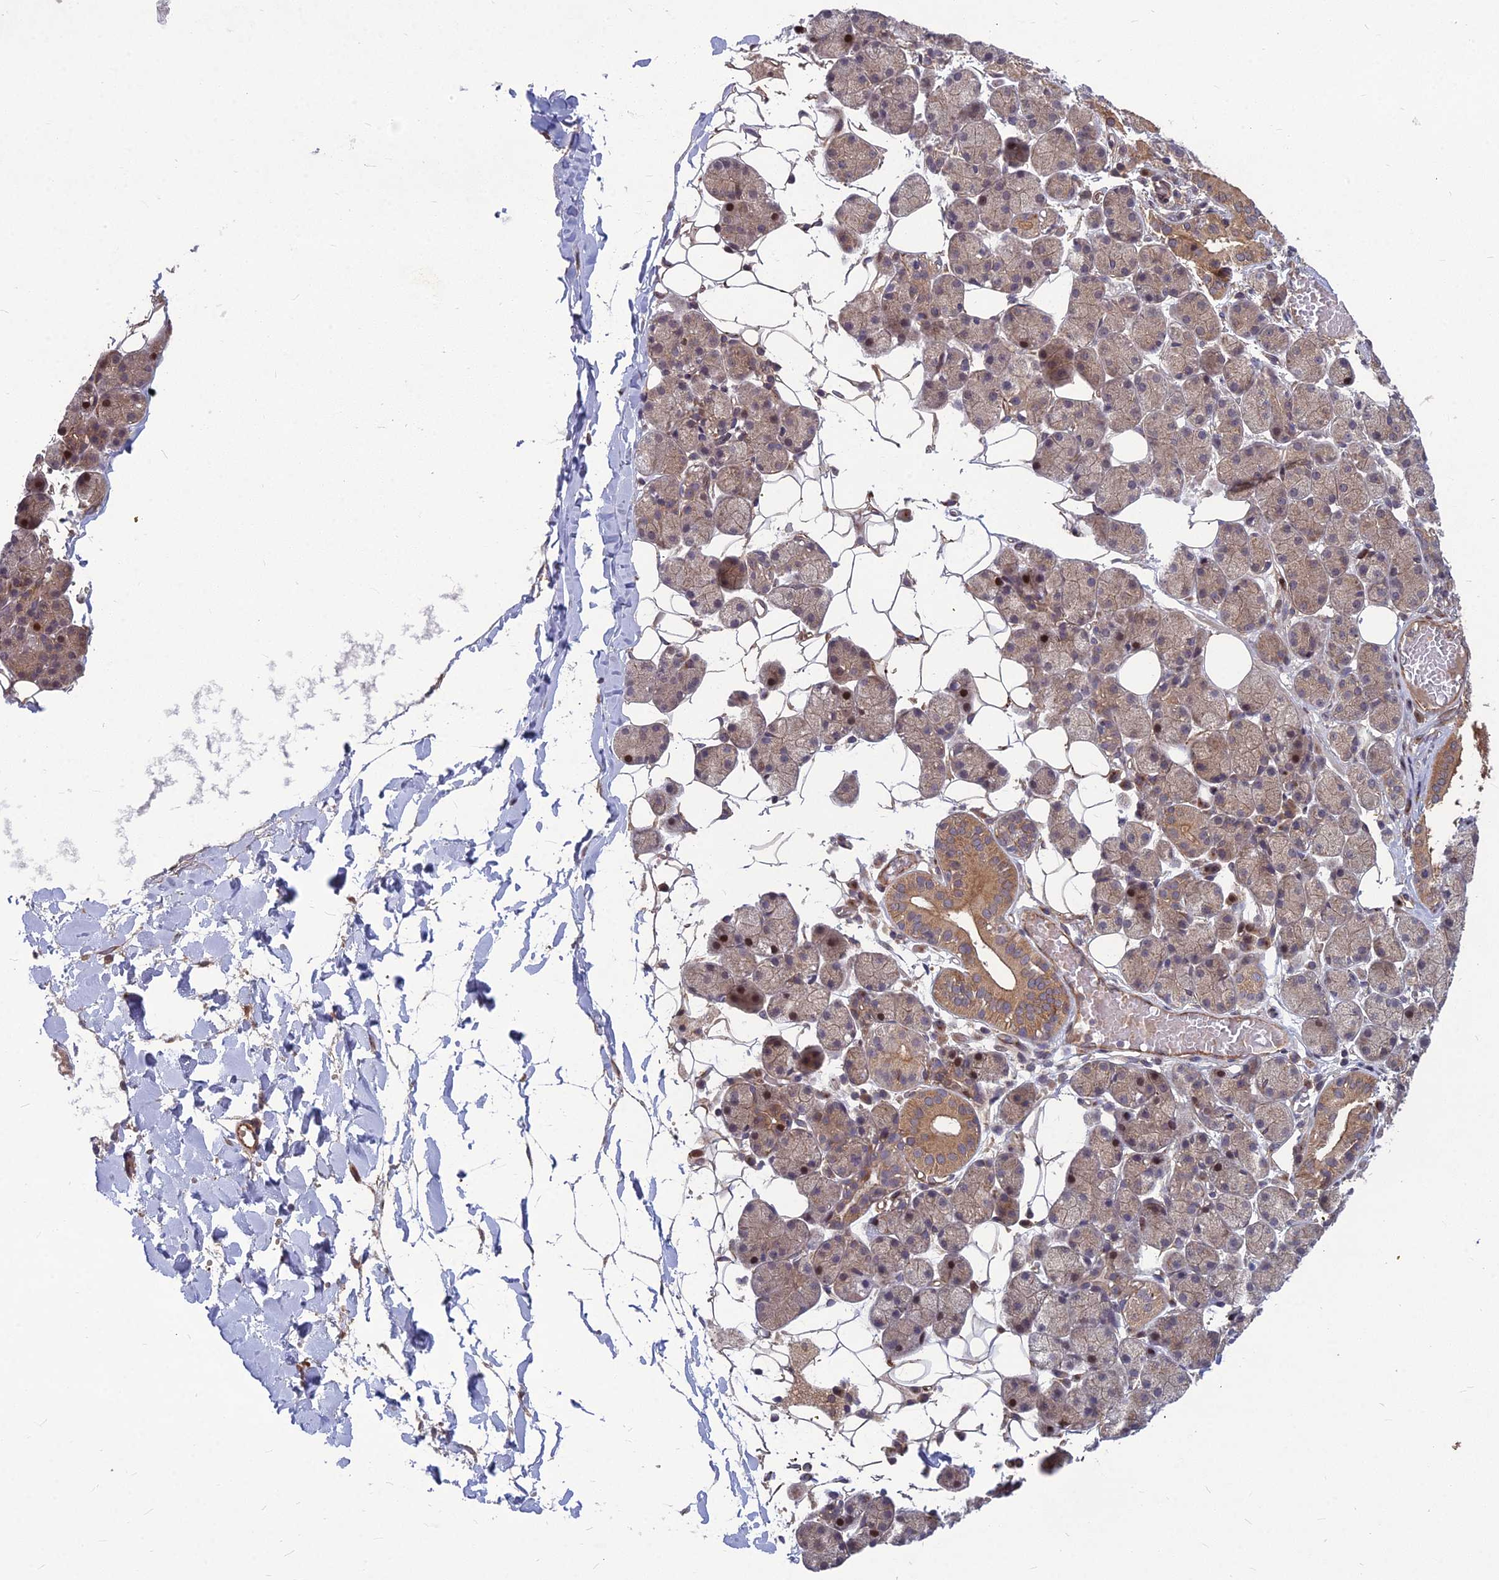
{"staining": {"intensity": "moderate", "quantity": "25%-75%", "location": "cytoplasmic/membranous"}, "tissue": "salivary gland", "cell_type": "Glandular cells", "image_type": "normal", "snomed": [{"axis": "morphology", "description": "Normal tissue, NOS"}, {"axis": "topography", "description": "Salivary gland"}], "caption": "This photomicrograph reveals IHC staining of normal salivary gland, with medium moderate cytoplasmic/membranous positivity in about 25%-75% of glandular cells.", "gene": "MFSD8", "patient": {"sex": "female", "age": 33}}